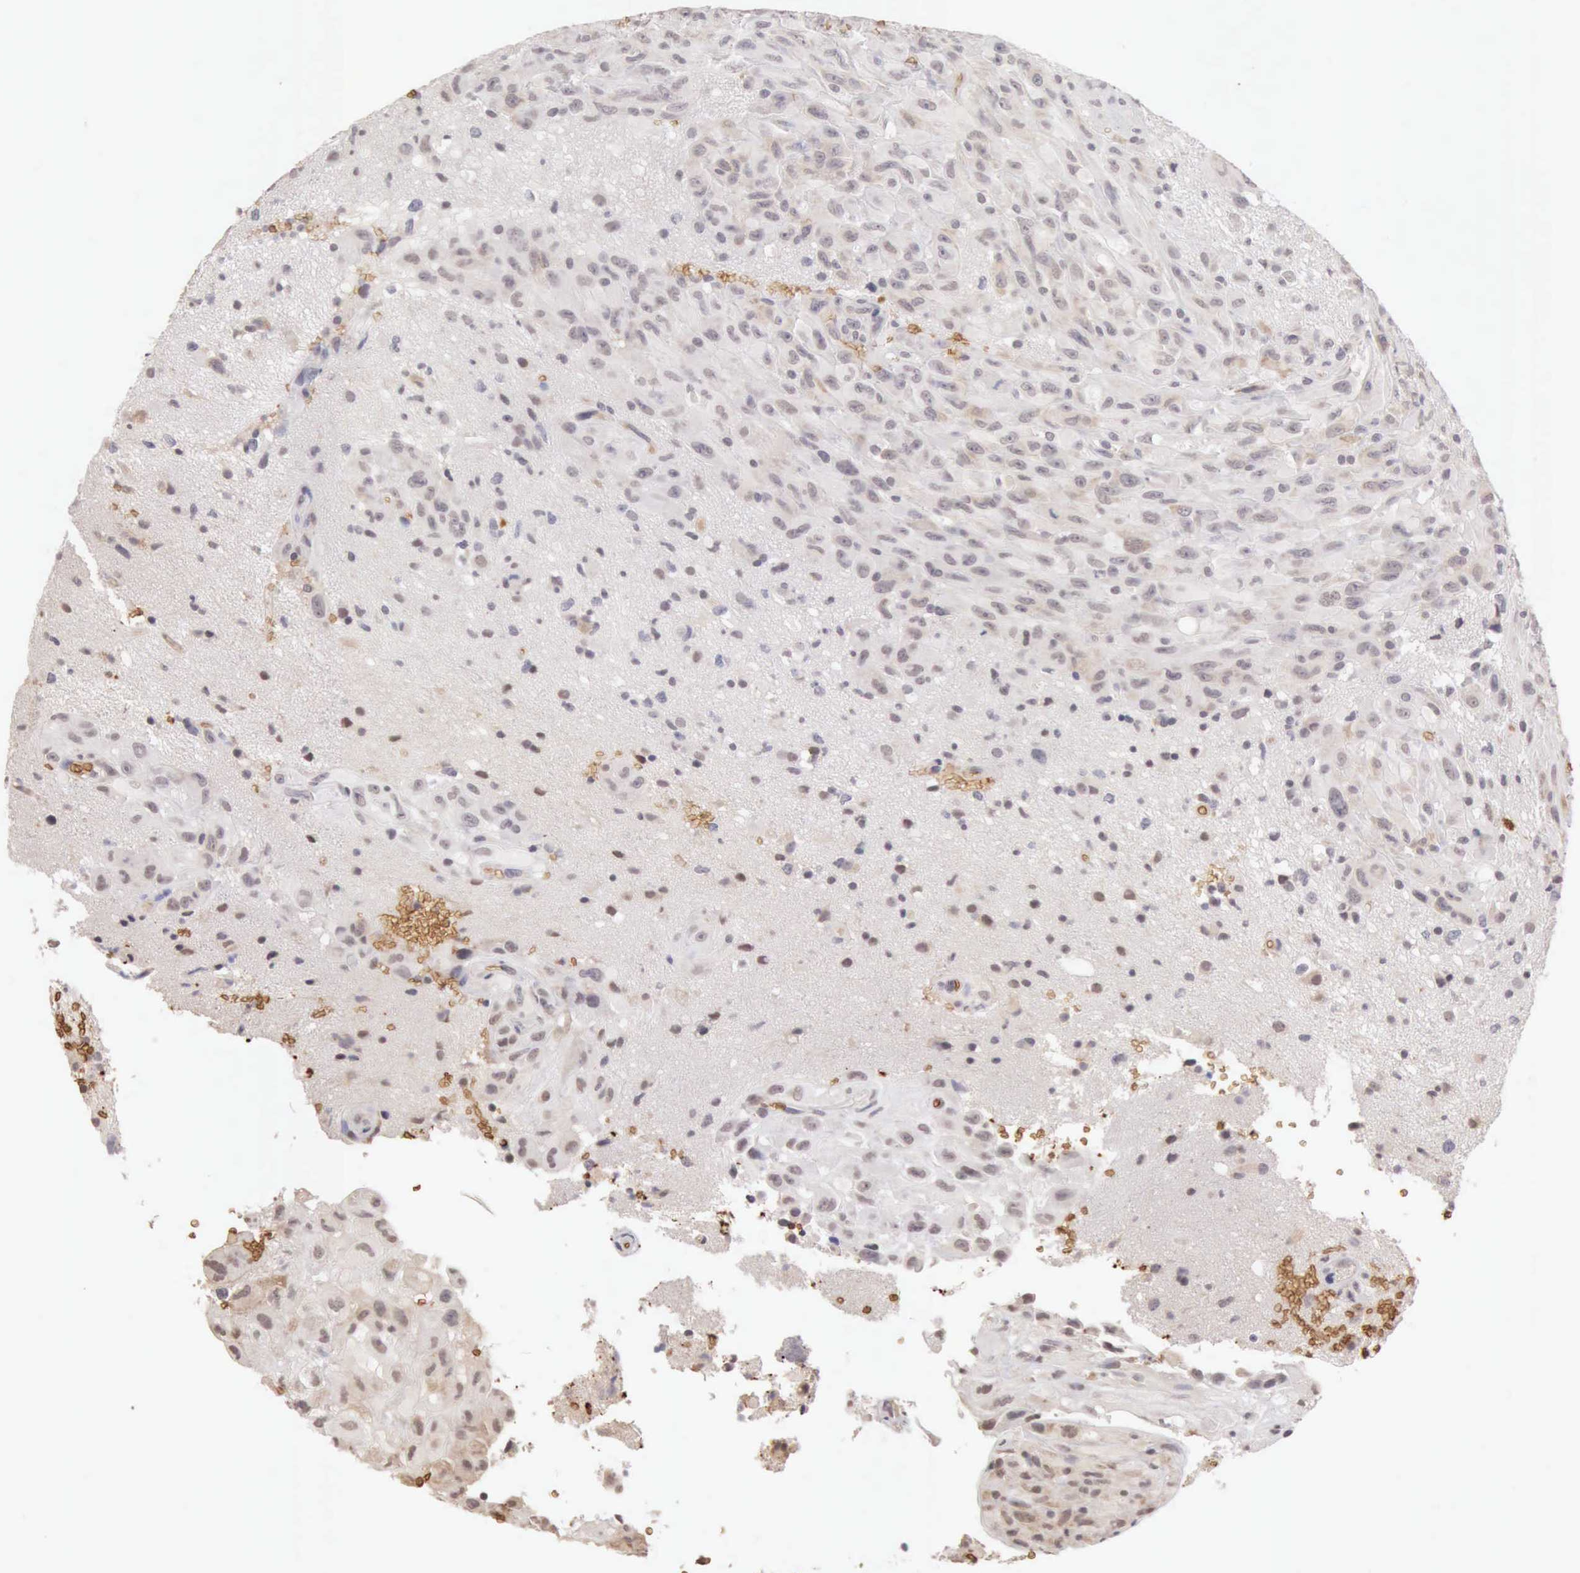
{"staining": {"intensity": "weak", "quantity": "<25%", "location": "cytoplasmic/membranous,nuclear"}, "tissue": "glioma", "cell_type": "Tumor cells", "image_type": "cancer", "snomed": [{"axis": "morphology", "description": "Glioma, malignant, High grade"}, {"axis": "topography", "description": "Brain"}], "caption": "The image reveals no staining of tumor cells in glioma.", "gene": "CFI", "patient": {"sex": "male", "age": 48}}